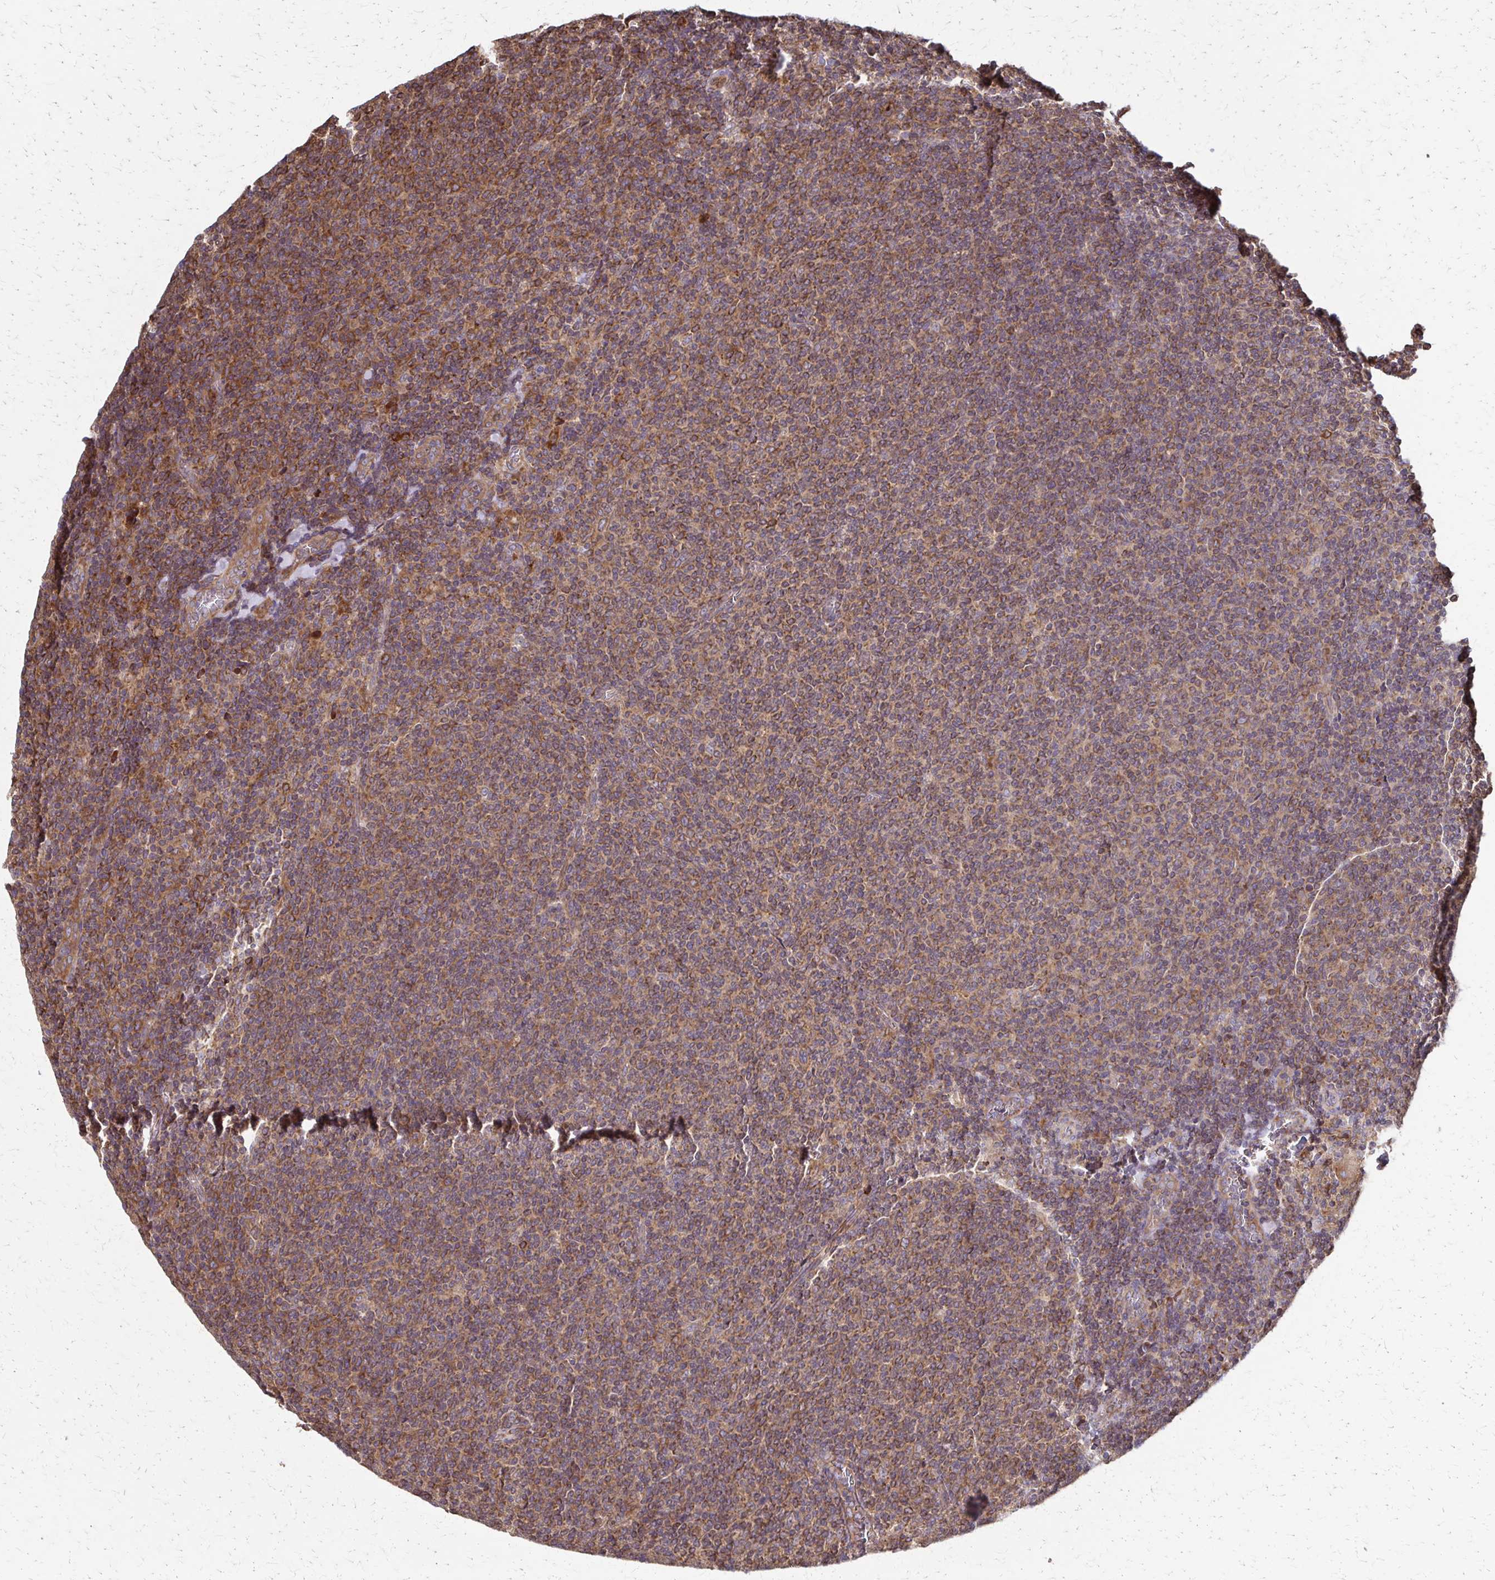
{"staining": {"intensity": "moderate", "quantity": ">75%", "location": "cytoplasmic/membranous"}, "tissue": "lymphoma", "cell_type": "Tumor cells", "image_type": "cancer", "snomed": [{"axis": "morphology", "description": "Malignant lymphoma, non-Hodgkin's type, Low grade"}, {"axis": "topography", "description": "Lymph node"}], "caption": "DAB immunohistochemical staining of human lymphoma demonstrates moderate cytoplasmic/membranous protein staining in approximately >75% of tumor cells.", "gene": "EEF2", "patient": {"sex": "male", "age": 52}}